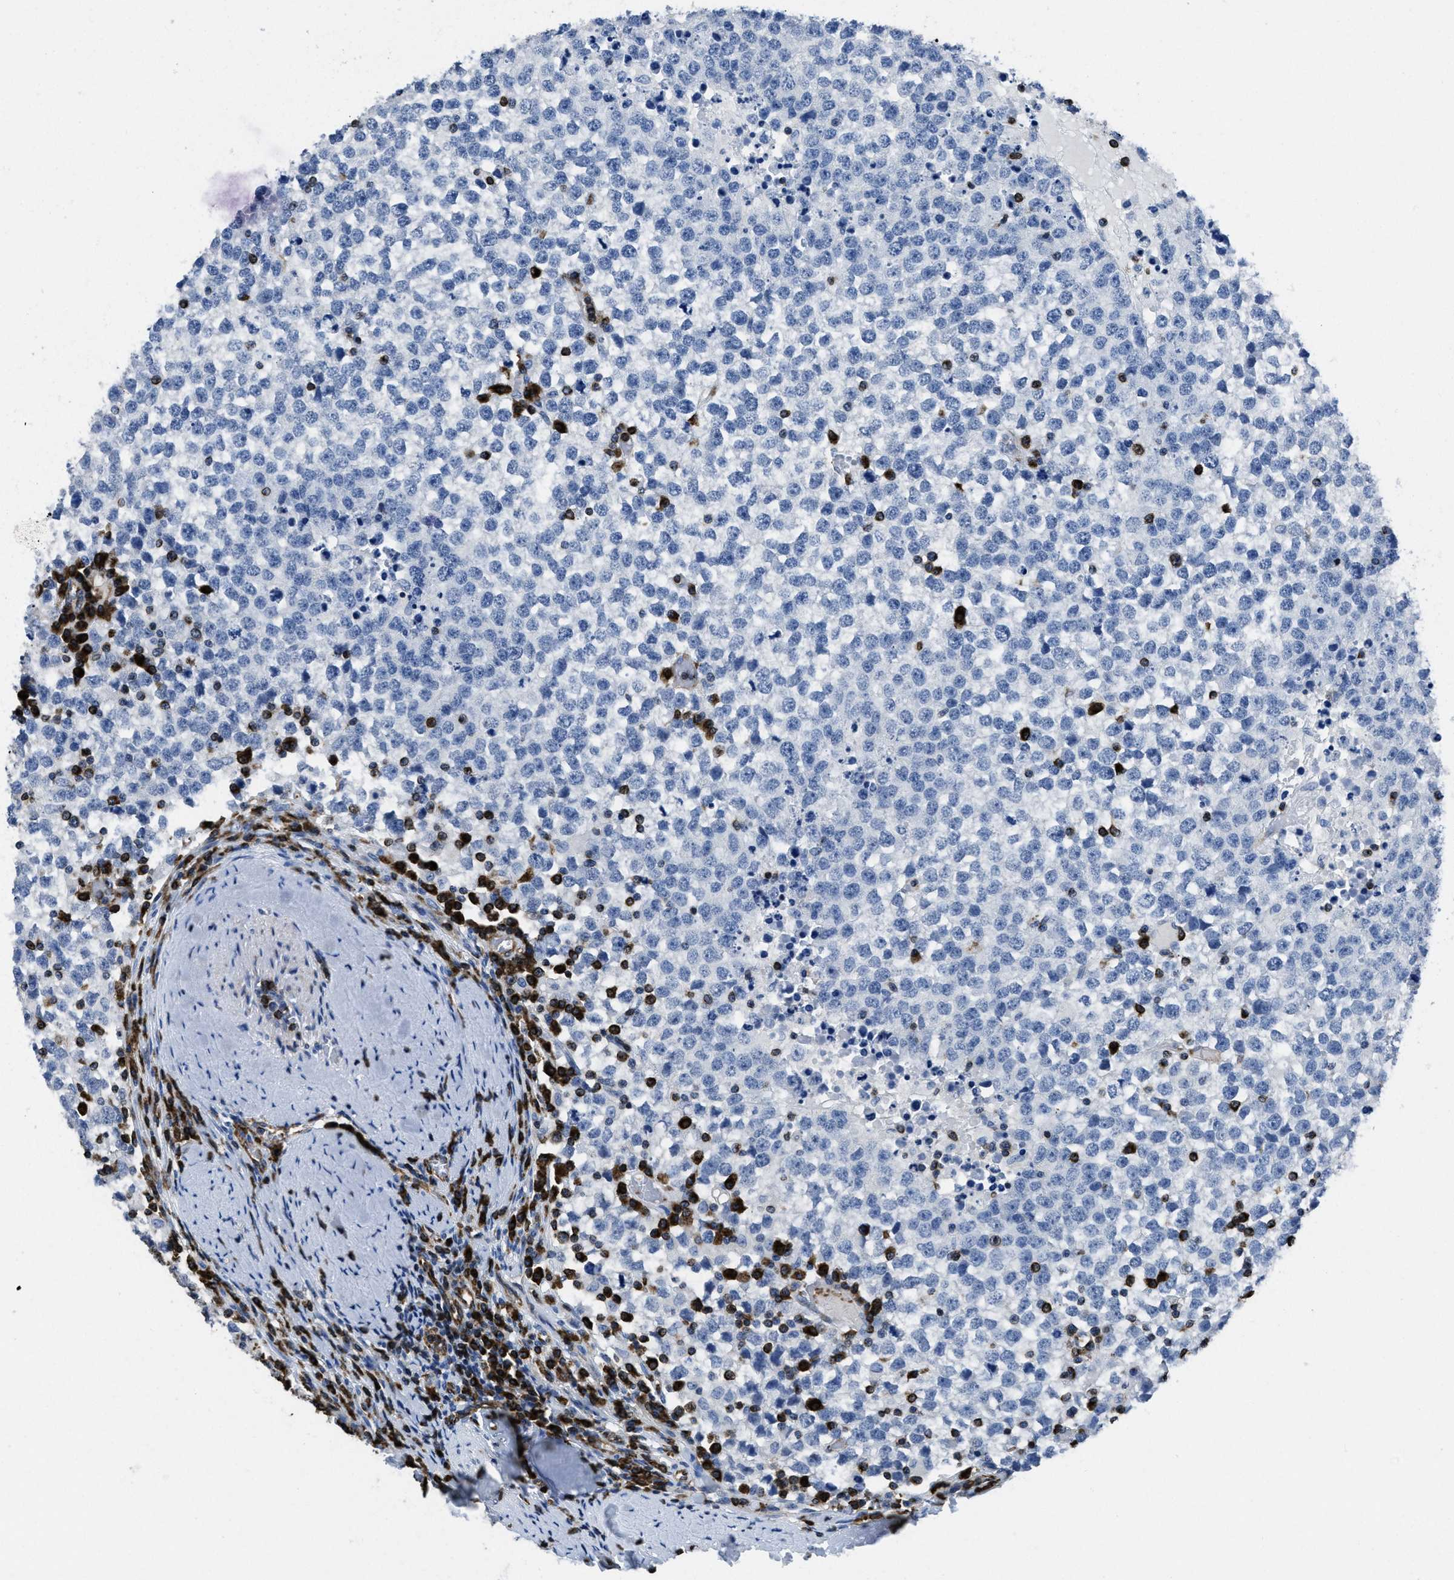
{"staining": {"intensity": "negative", "quantity": "none", "location": "none"}, "tissue": "testis cancer", "cell_type": "Tumor cells", "image_type": "cancer", "snomed": [{"axis": "morphology", "description": "Seminoma, NOS"}, {"axis": "topography", "description": "Testis"}], "caption": "The micrograph reveals no significant expression in tumor cells of testis cancer (seminoma).", "gene": "ITGA3", "patient": {"sex": "male", "age": 65}}